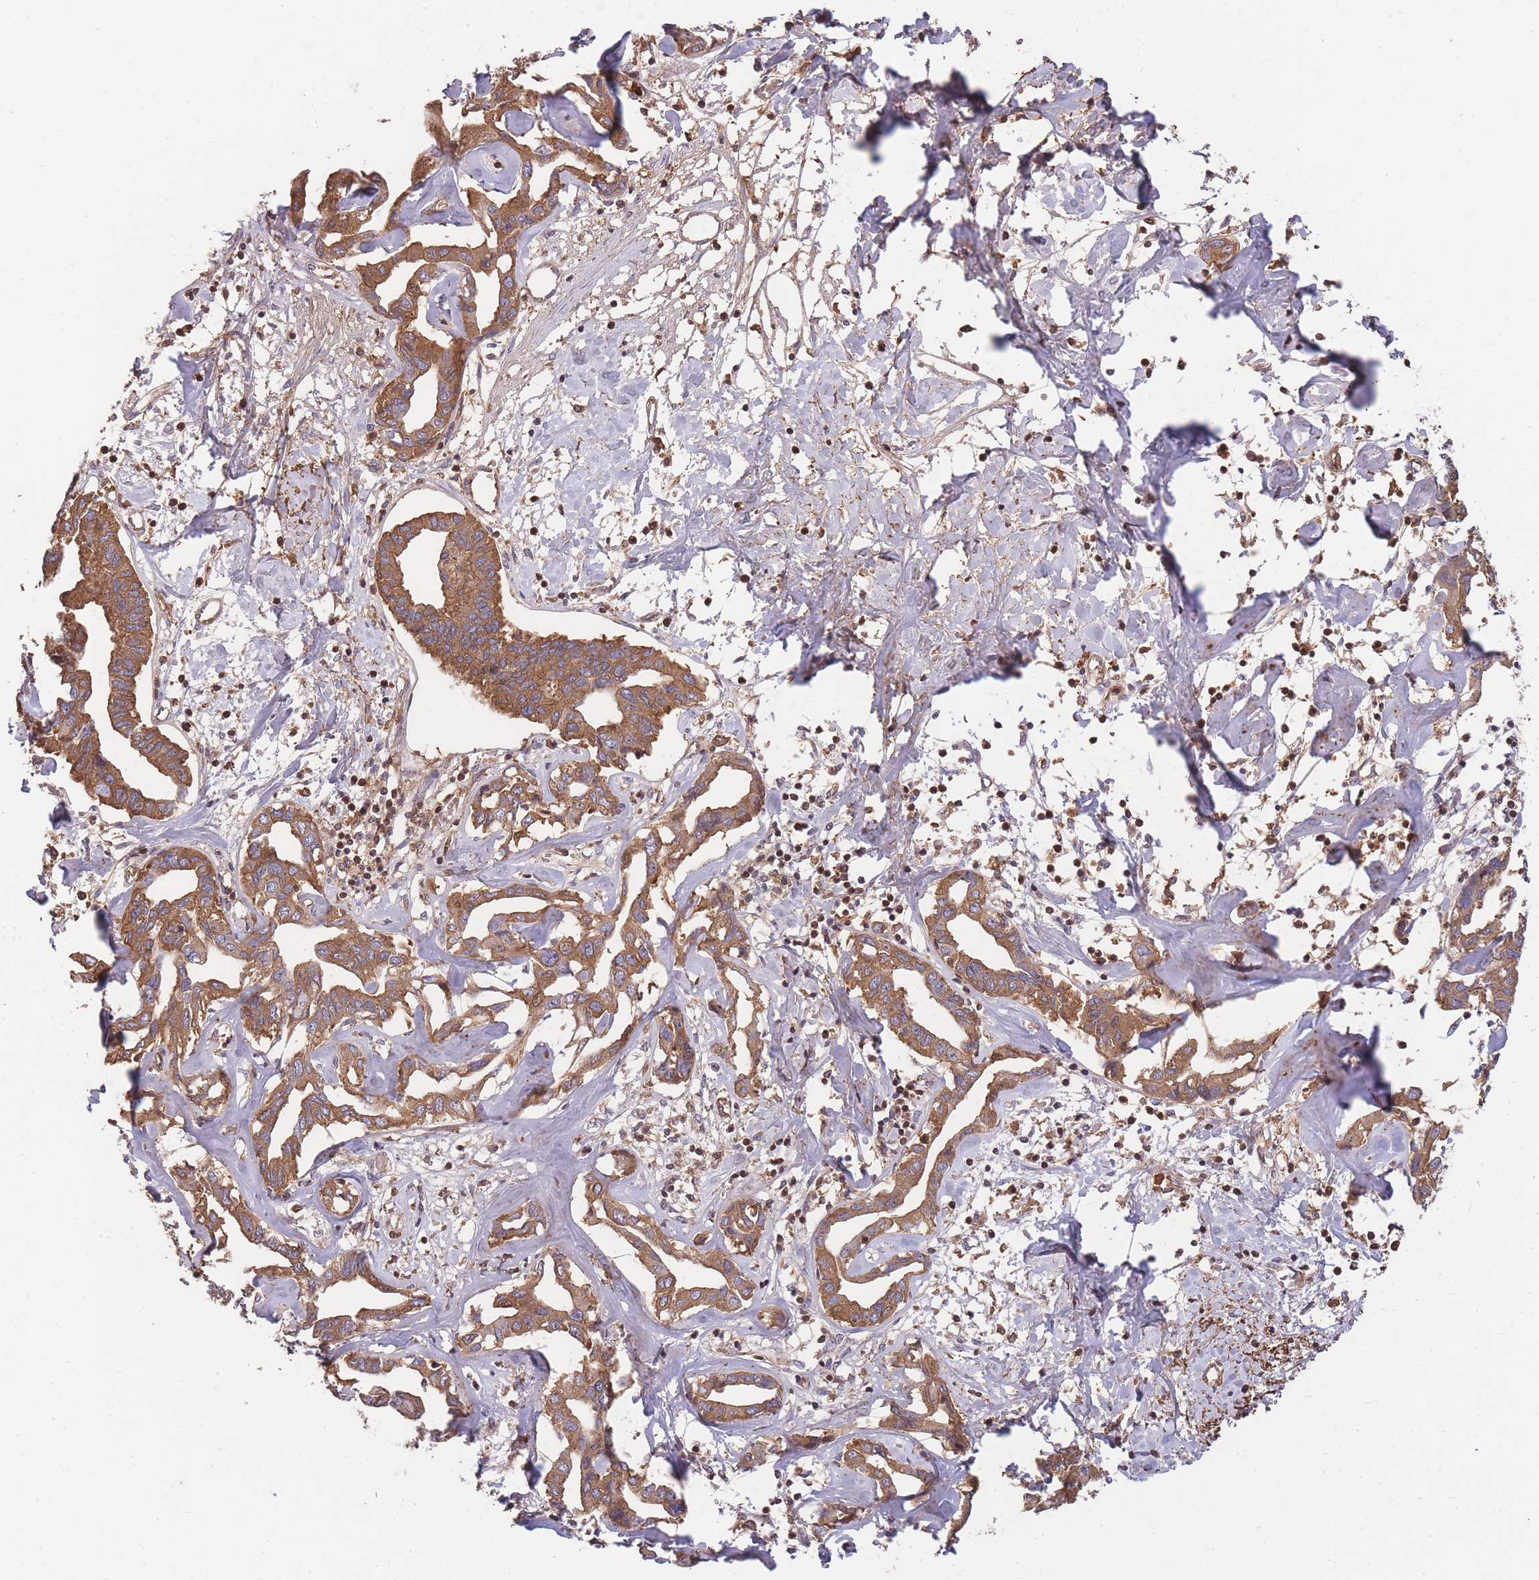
{"staining": {"intensity": "moderate", "quantity": ">75%", "location": "cytoplasmic/membranous"}, "tissue": "liver cancer", "cell_type": "Tumor cells", "image_type": "cancer", "snomed": [{"axis": "morphology", "description": "Cholangiocarcinoma"}, {"axis": "topography", "description": "Liver"}], "caption": "Immunohistochemical staining of human liver cancer reveals medium levels of moderate cytoplasmic/membranous staining in about >75% of tumor cells.", "gene": "RALGDS", "patient": {"sex": "male", "age": 59}}